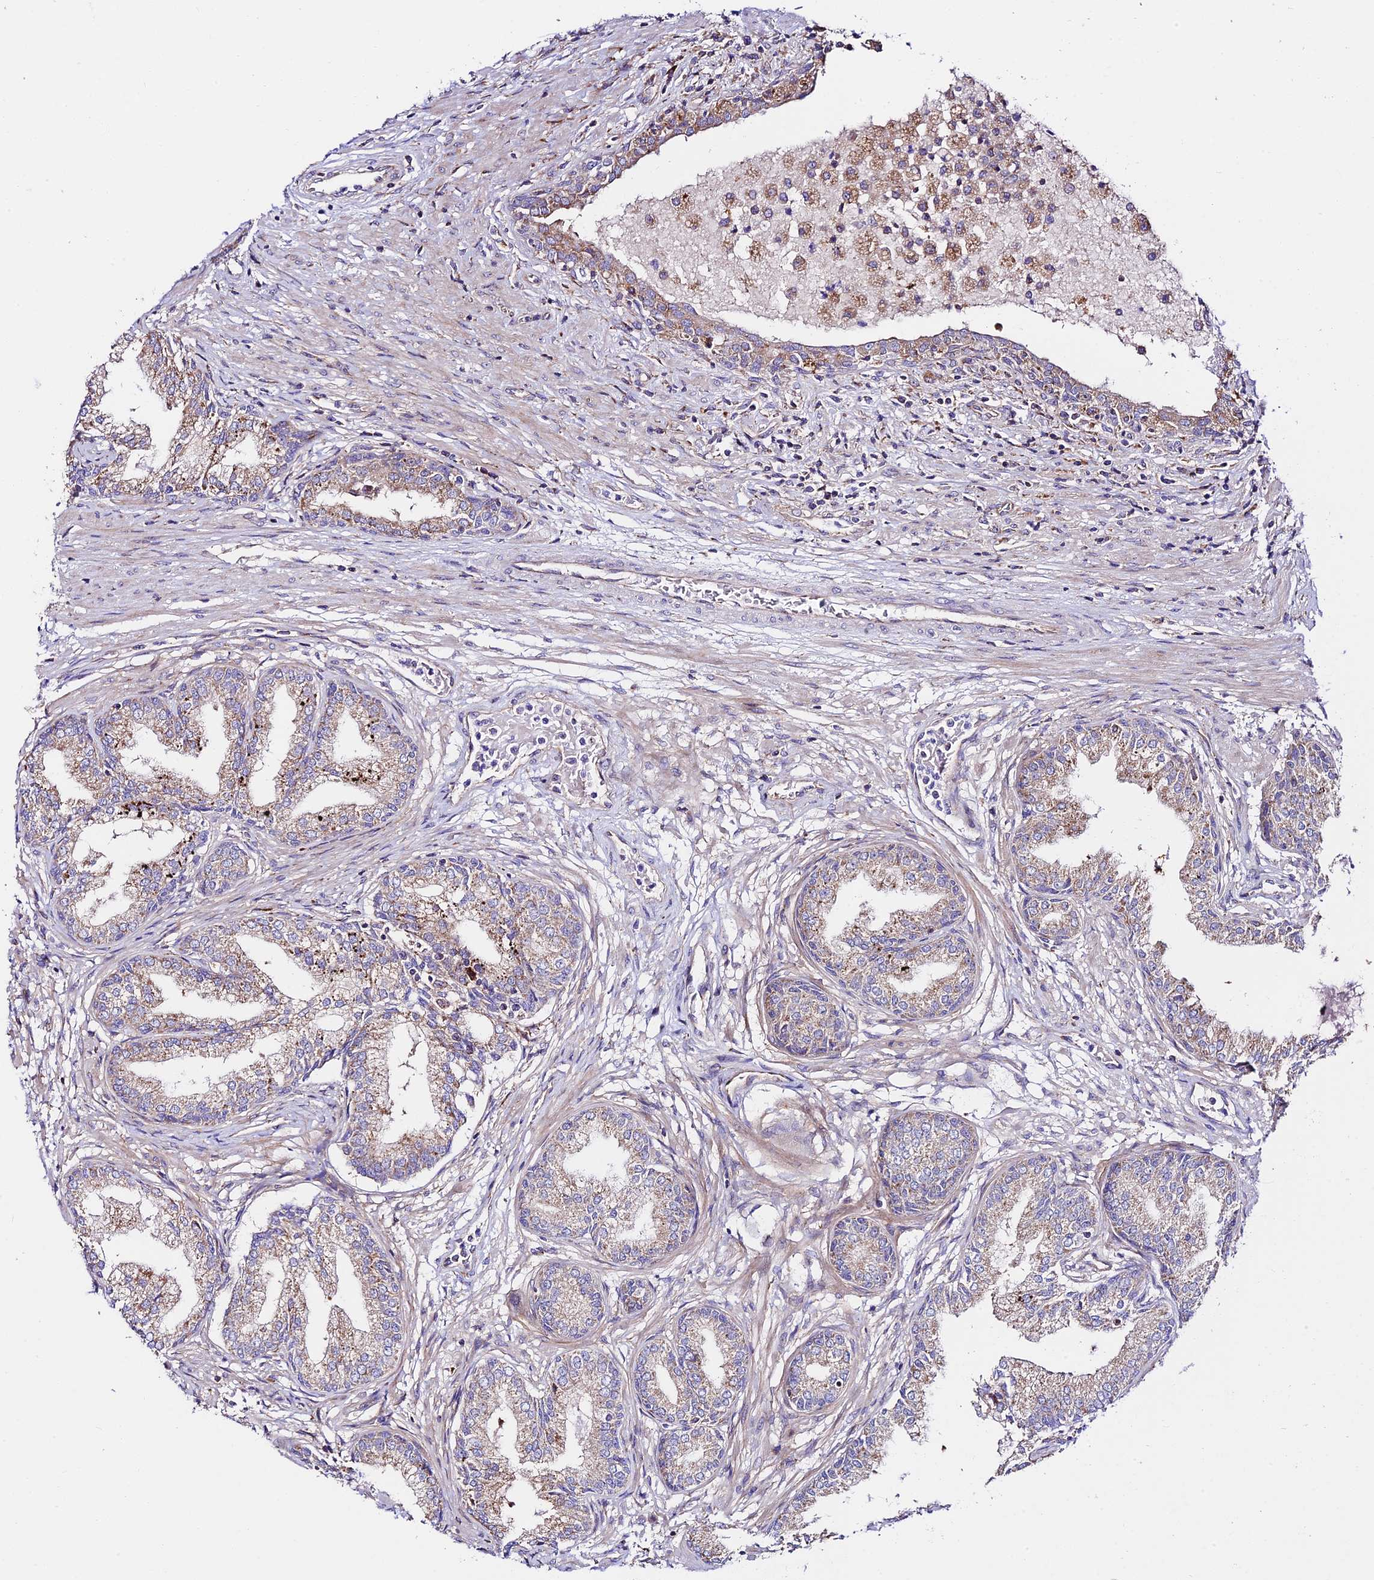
{"staining": {"intensity": "weak", "quantity": ">75%", "location": "cytoplasmic/membranous"}, "tissue": "prostate cancer", "cell_type": "Tumor cells", "image_type": "cancer", "snomed": [{"axis": "morphology", "description": "Adenocarcinoma, High grade"}, {"axis": "topography", "description": "Prostate"}], "caption": "Prostate high-grade adenocarcinoma stained for a protein (brown) reveals weak cytoplasmic/membranous positive expression in about >75% of tumor cells.", "gene": "VPS13C", "patient": {"sex": "male", "age": 67}}